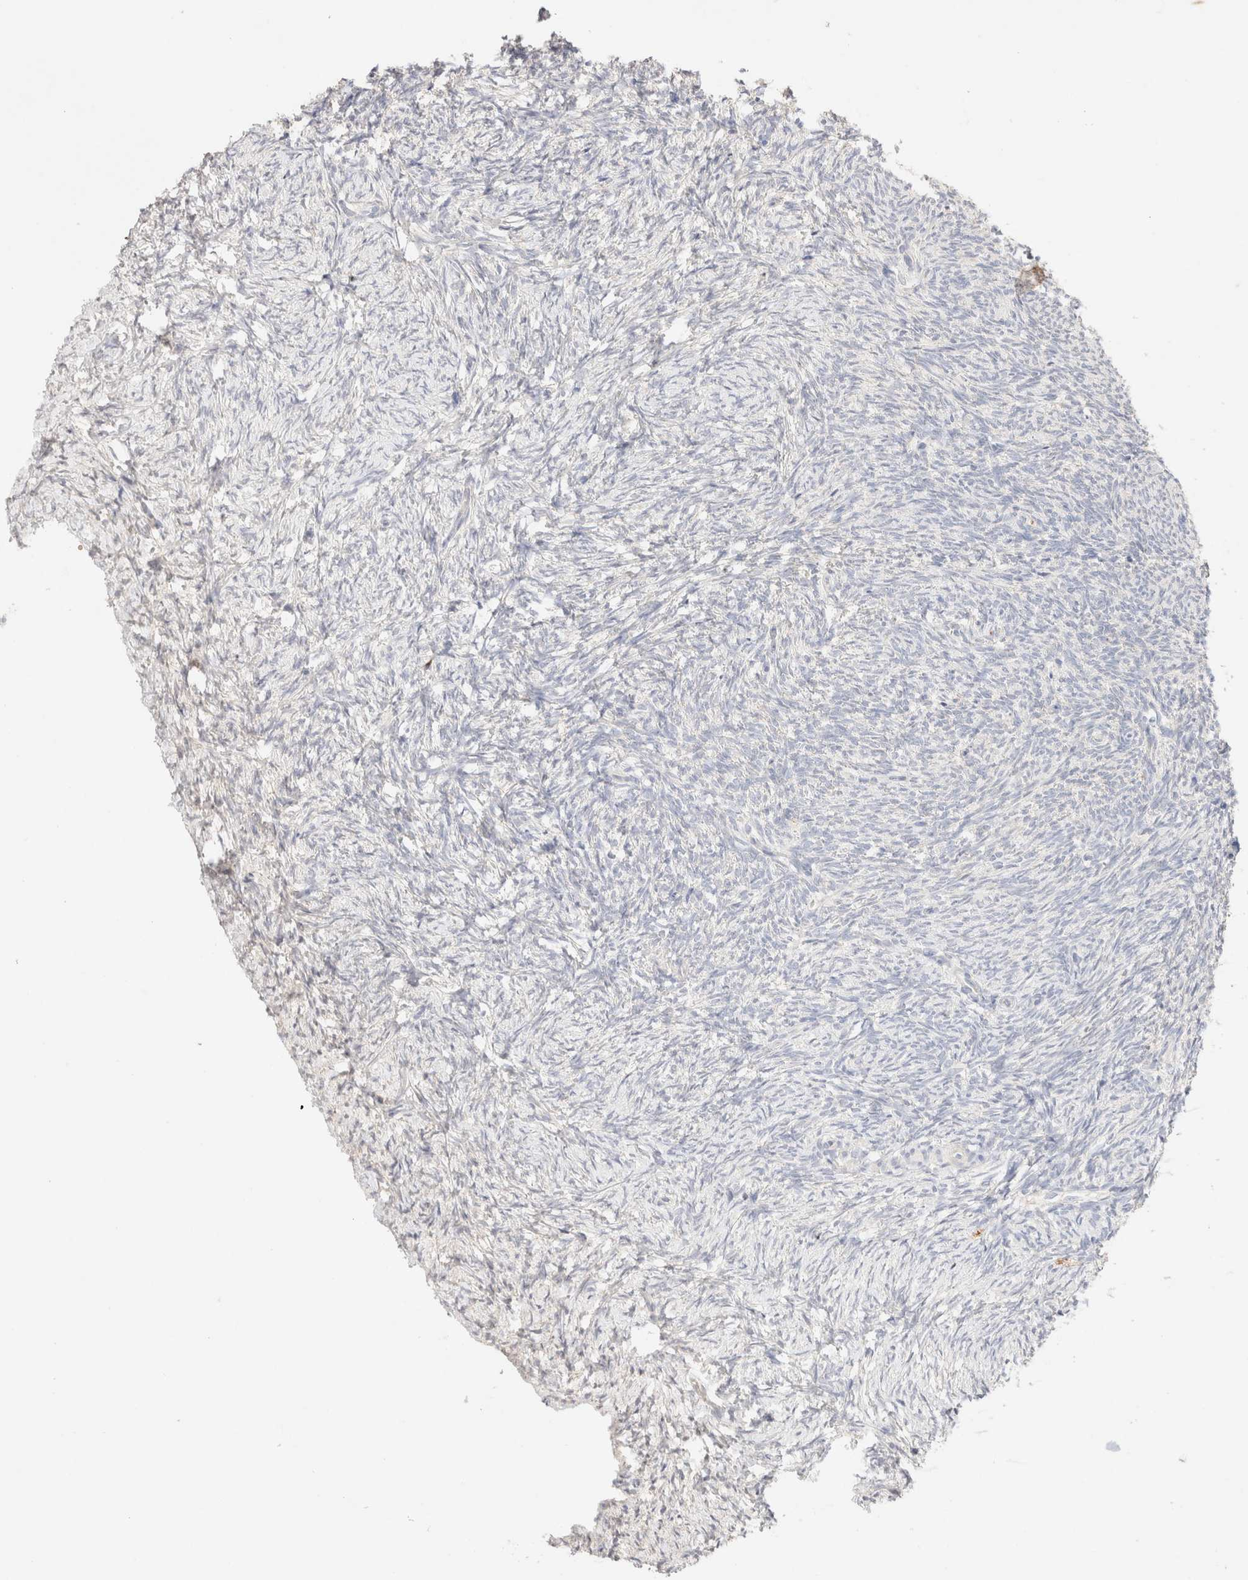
{"staining": {"intensity": "negative", "quantity": "none", "location": "none"}, "tissue": "ovary", "cell_type": "Follicle cells", "image_type": "normal", "snomed": [{"axis": "morphology", "description": "Normal tissue, NOS"}, {"axis": "topography", "description": "Ovary"}], "caption": "Follicle cells are negative for brown protein staining in benign ovary. (Stains: DAB immunohistochemistry (IHC) with hematoxylin counter stain, Microscopy: brightfield microscopy at high magnification).", "gene": "SNTB1", "patient": {"sex": "female", "age": 41}}